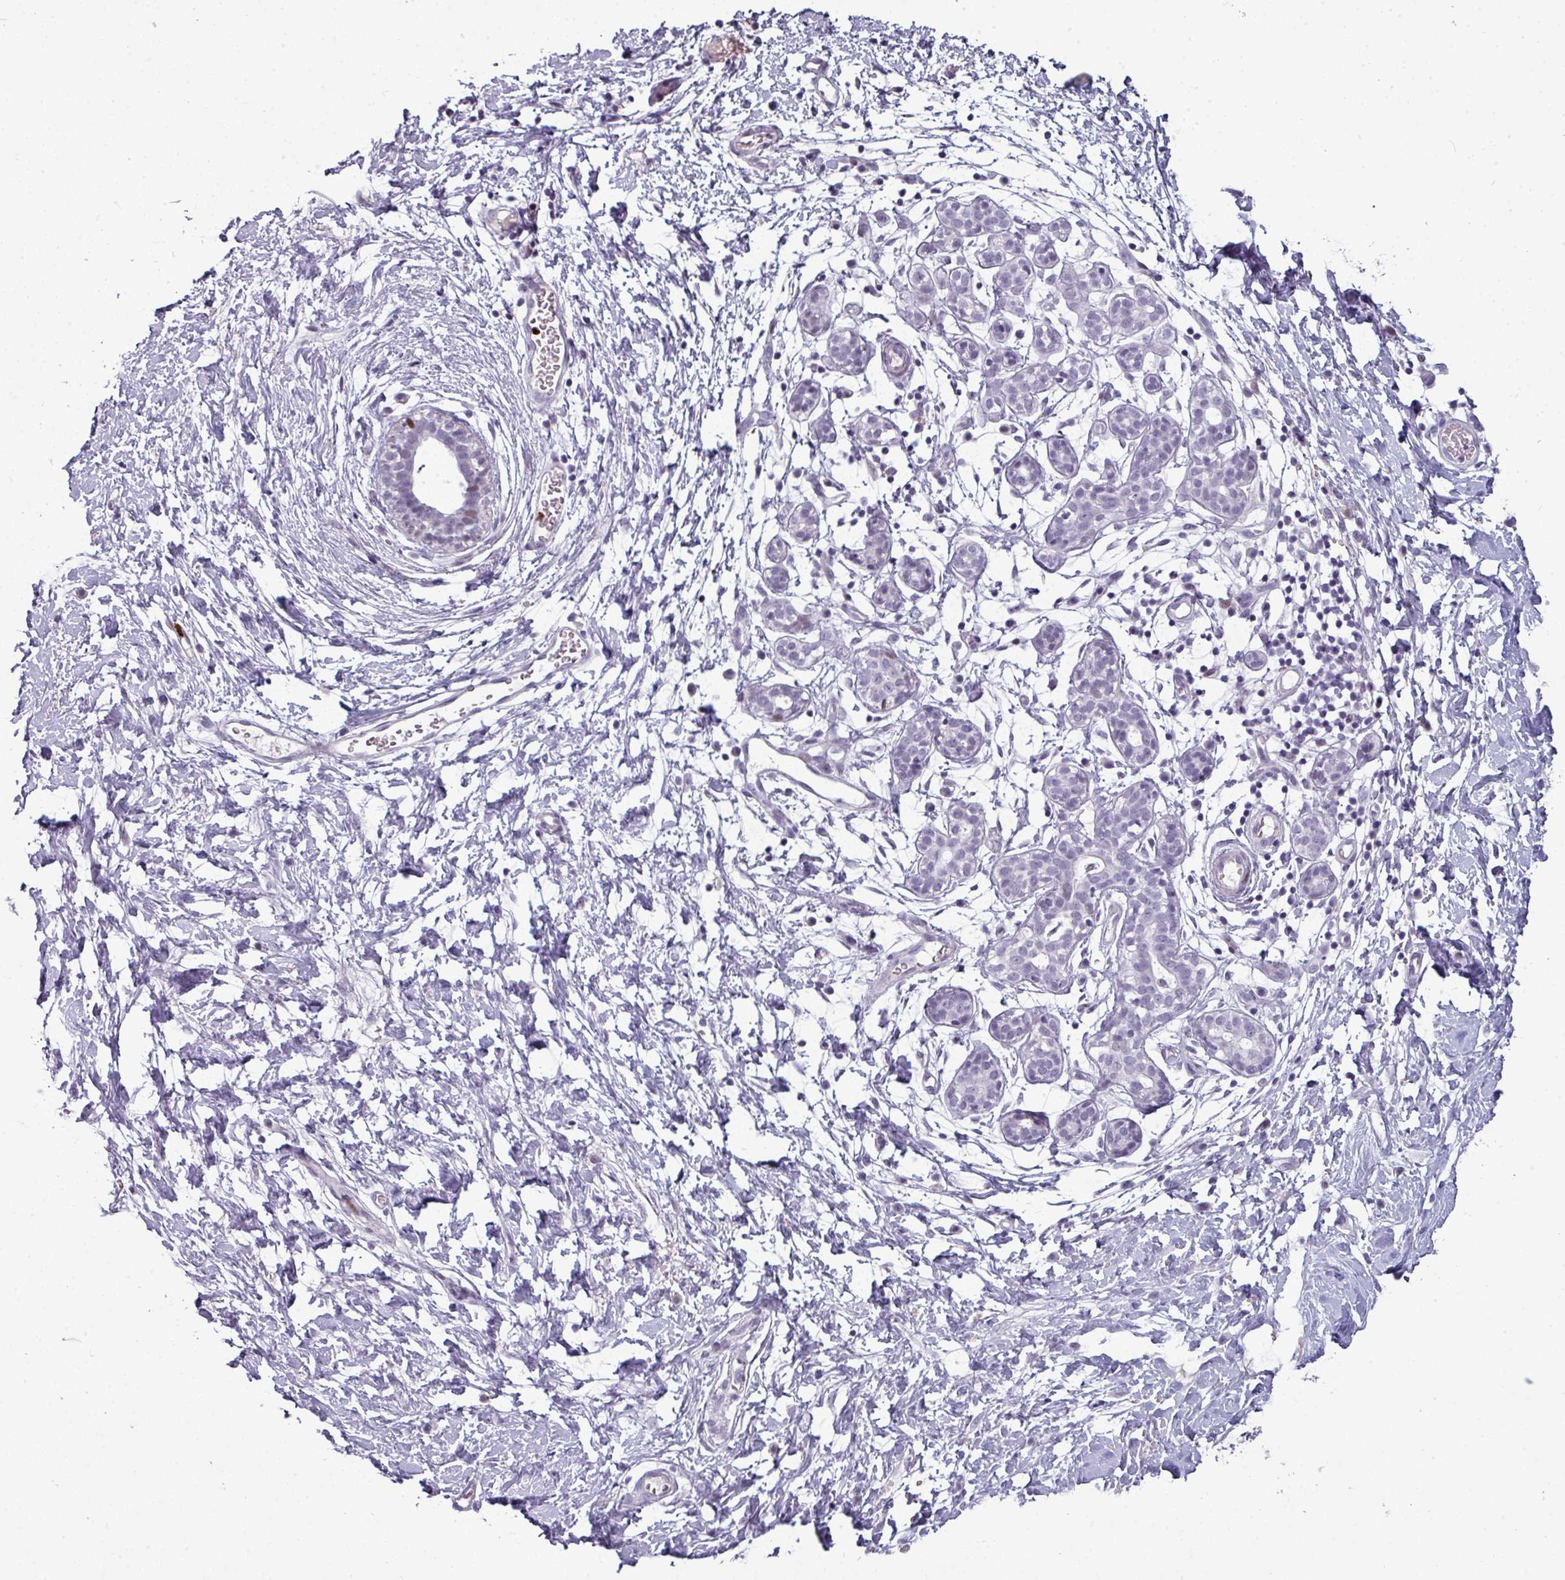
{"staining": {"intensity": "negative", "quantity": "none", "location": "none"}, "tissue": "breast", "cell_type": "Adipocytes", "image_type": "normal", "snomed": [{"axis": "morphology", "description": "Normal tissue, NOS"}, {"axis": "topography", "description": "Breast"}], "caption": "The image reveals no significant positivity in adipocytes of breast.", "gene": "TMEFF1", "patient": {"sex": "female", "age": 27}}